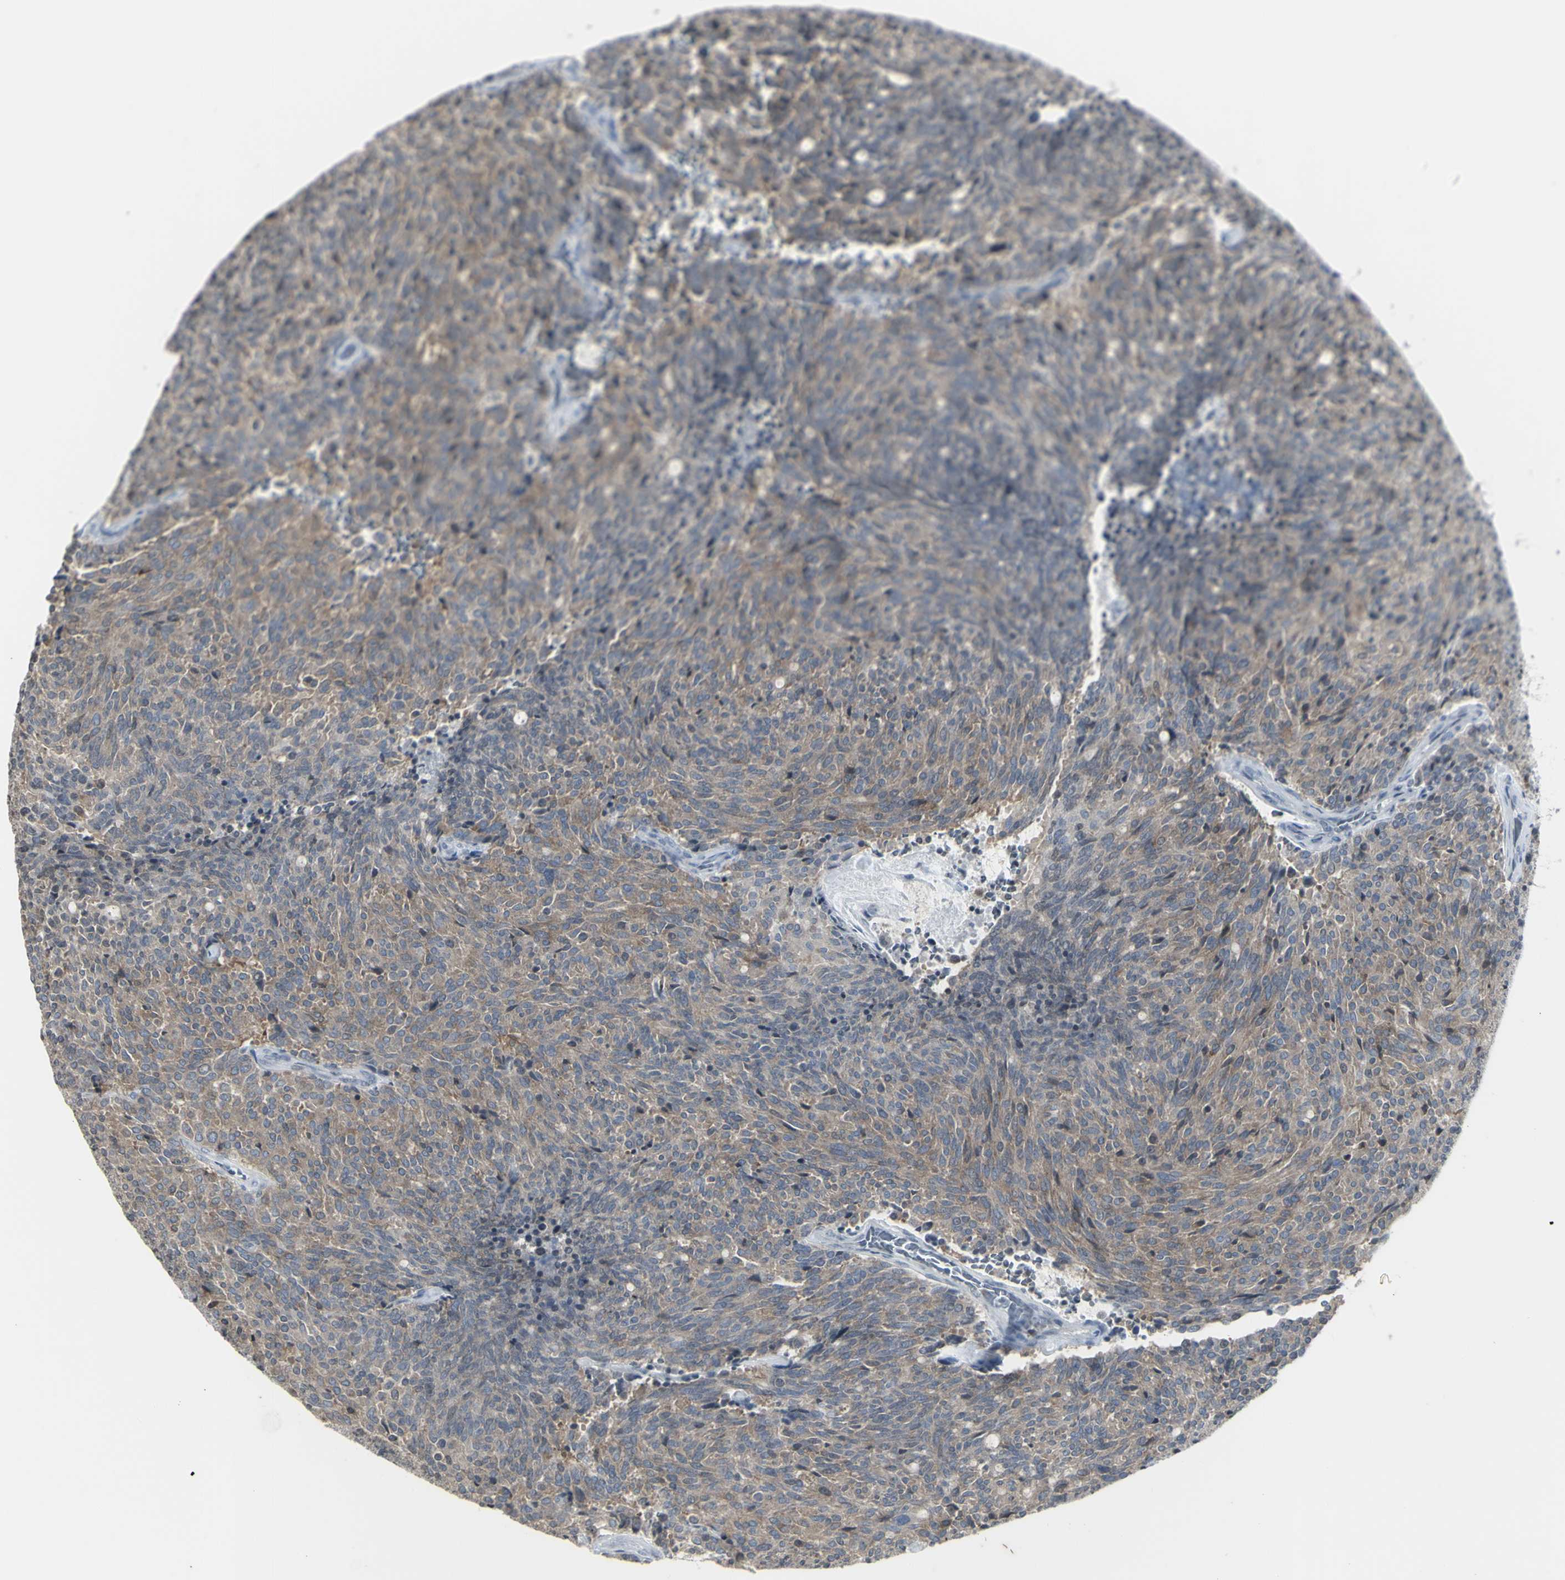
{"staining": {"intensity": "weak", "quantity": ">75%", "location": "cytoplasmic/membranous"}, "tissue": "carcinoid", "cell_type": "Tumor cells", "image_type": "cancer", "snomed": [{"axis": "morphology", "description": "Carcinoid, malignant, NOS"}, {"axis": "topography", "description": "Pancreas"}], "caption": "IHC (DAB (3,3'-diaminobenzidine)) staining of human malignant carcinoid exhibits weak cytoplasmic/membranous protein staining in approximately >75% of tumor cells. Immunohistochemistry (ihc) stains the protein of interest in brown and the nuclei are stained blue.", "gene": "MUC5AC", "patient": {"sex": "female", "age": 54}}